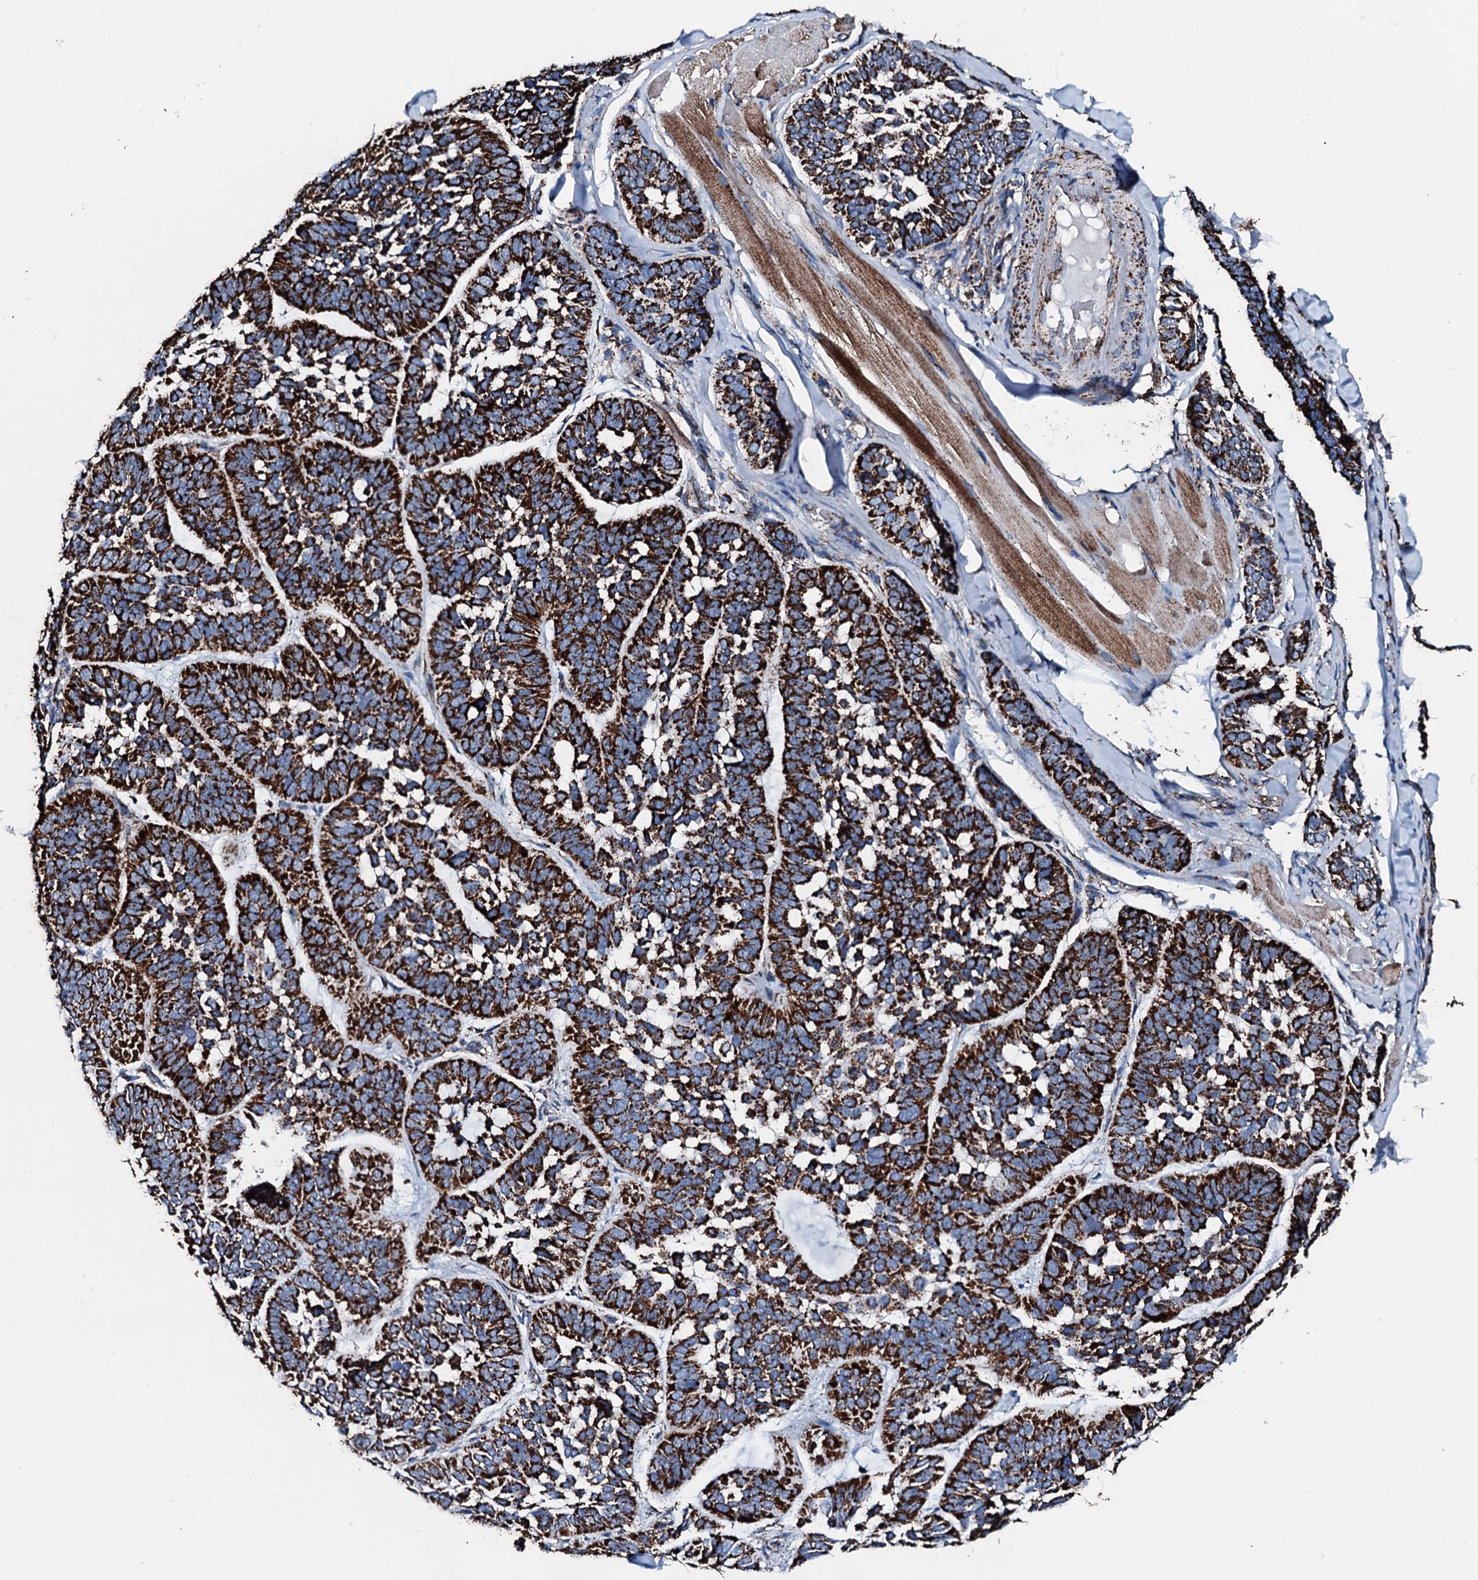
{"staining": {"intensity": "strong", "quantity": ">75%", "location": "cytoplasmic/membranous"}, "tissue": "skin cancer", "cell_type": "Tumor cells", "image_type": "cancer", "snomed": [{"axis": "morphology", "description": "Basal cell carcinoma"}, {"axis": "topography", "description": "Skin"}], "caption": "Skin cancer was stained to show a protein in brown. There is high levels of strong cytoplasmic/membranous expression in about >75% of tumor cells.", "gene": "HADH", "patient": {"sex": "male", "age": 62}}